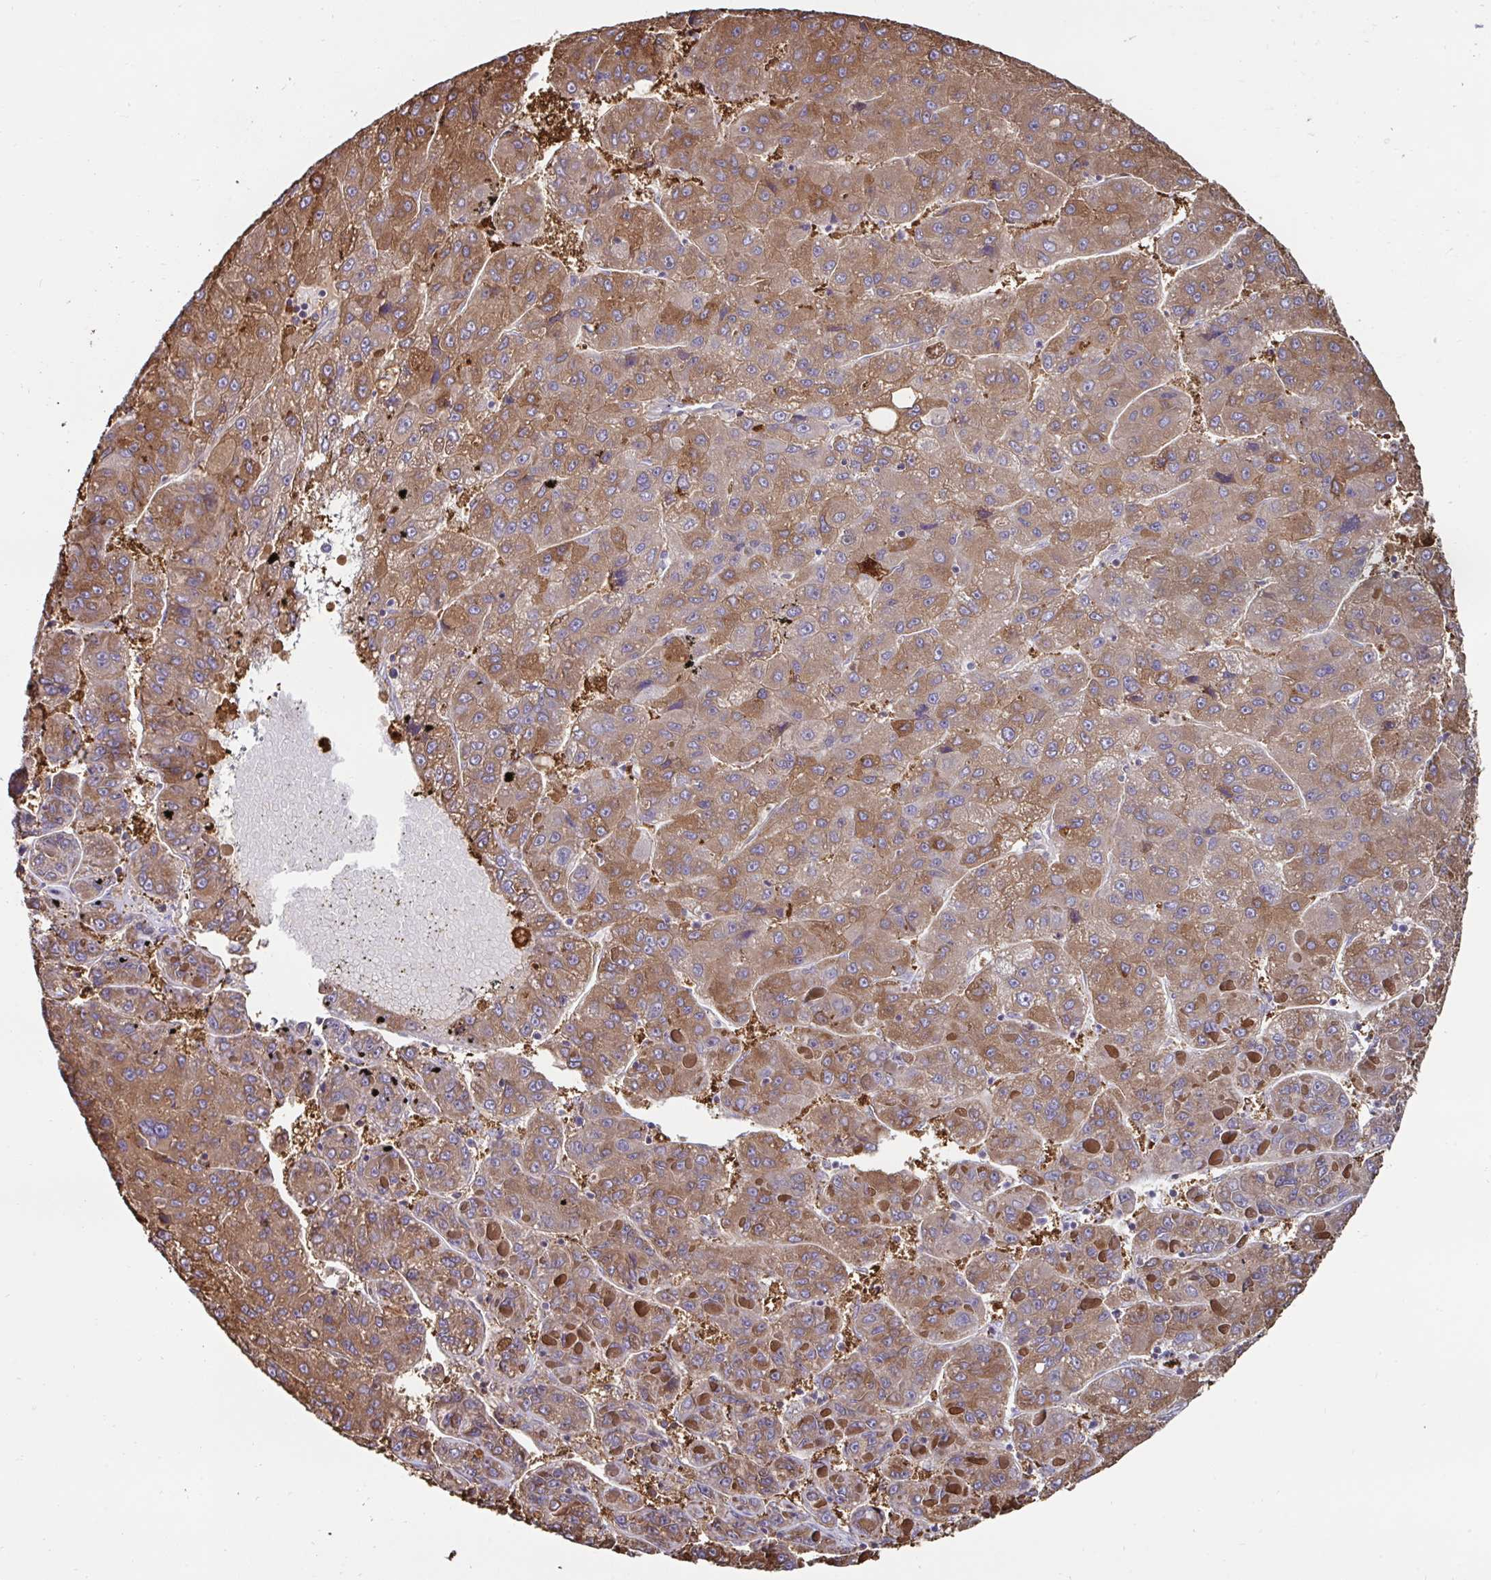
{"staining": {"intensity": "strong", "quantity": ">75%", "location": "cytoplasmic/membranous"}, "tissue": "liver cancer", "cell_type": "Tumor cells", "image_type": "cancer", "snomed": [{"axis": "morphology", "description": "Carcinoma, Hepatocellular, NOS"}, {"axis": "topography", "description": "Liver"}], "caption": "This photomicrograph reveals immunohistochemistry staining of human liver cancer, with high strong cytoplasmic/membranous positivity in about >75% of tumor cells.", "gene": "FBXL13", "patient": {"sex": "female", "age": 82}}